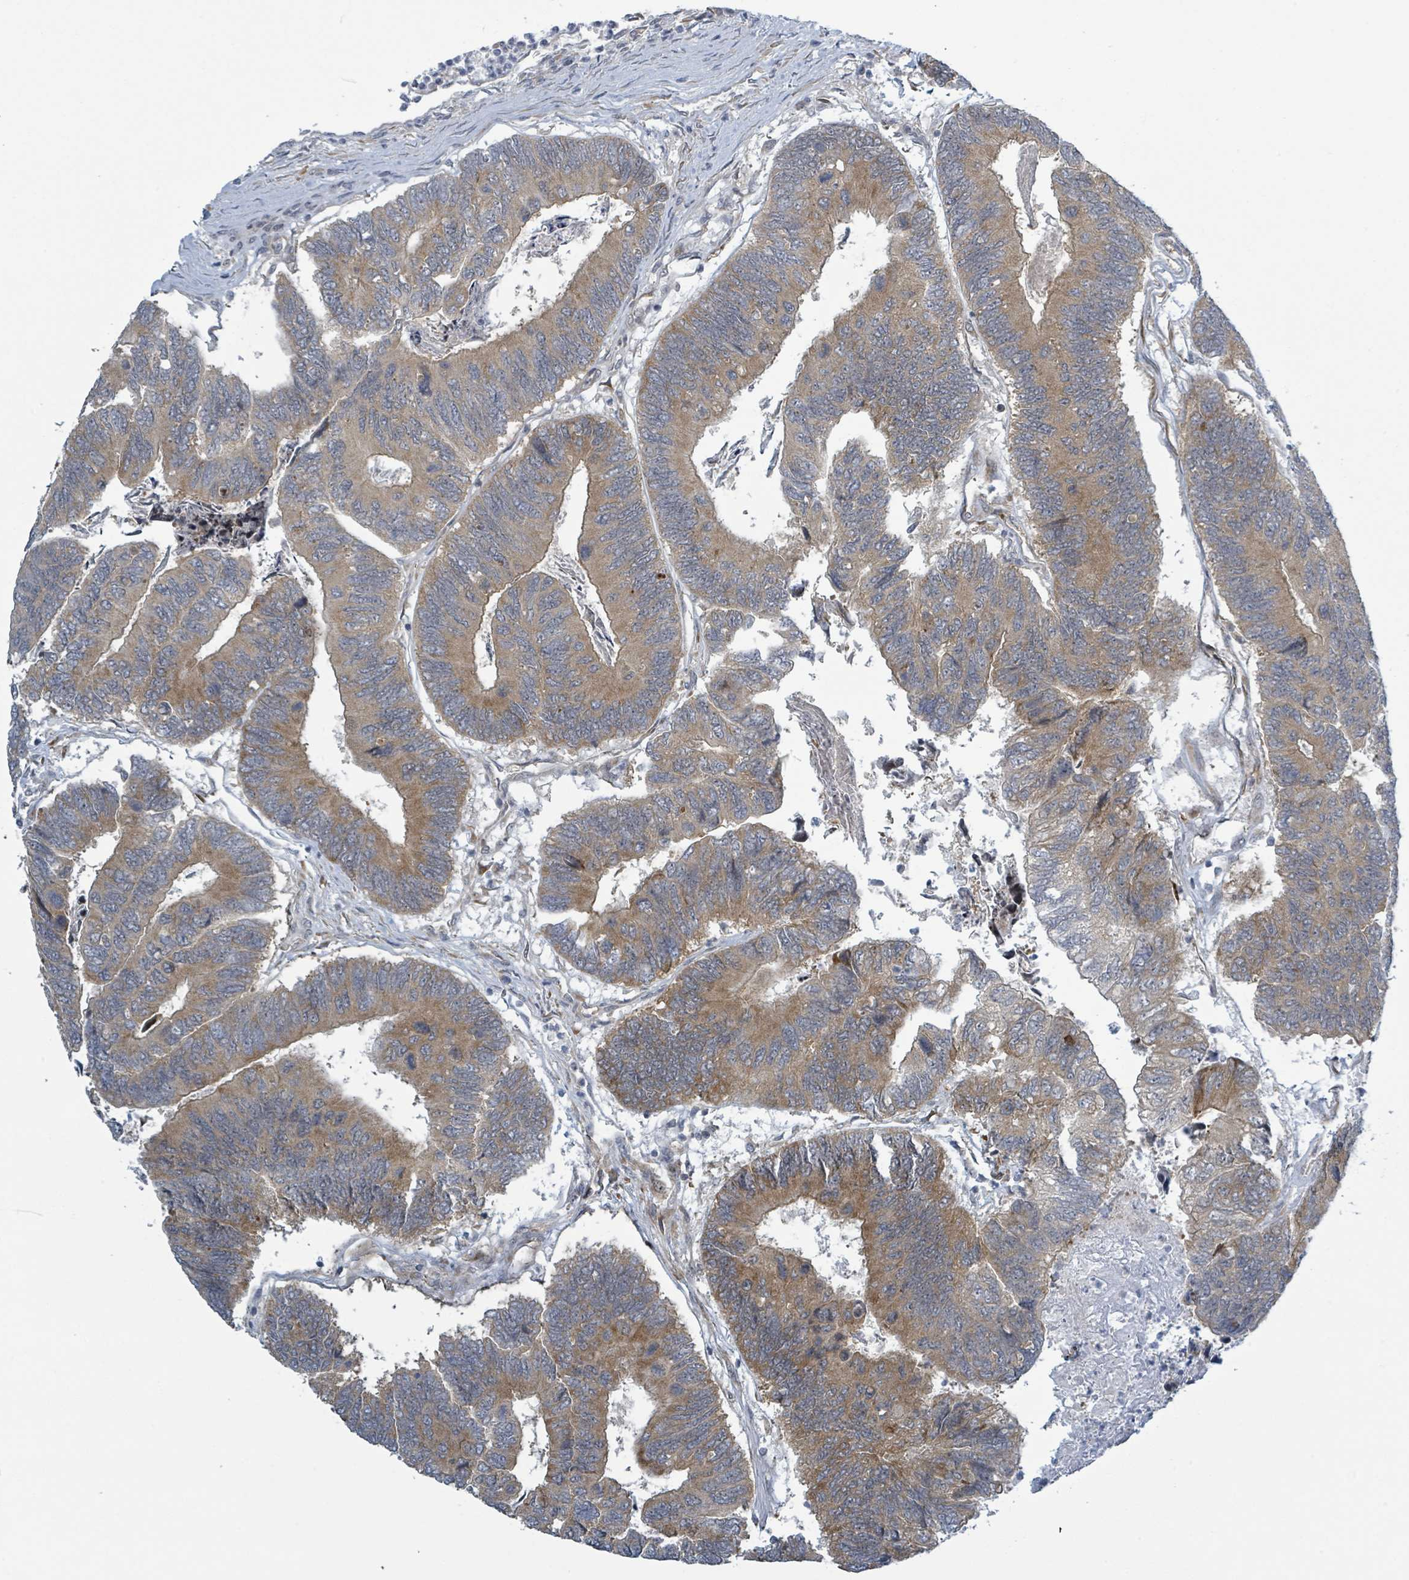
{"staining": {"intensity": "moderate", "quantity": ">75%", "location": "cytoplasmic/membranous"}, "tissue": "colorectal cancer", "cell_type": "Tumor cells", "image_type": "cancer", "snomed": [{"axis": "morphology", "description": "Adenocarcinoma, NOS"}, {"axis": "topography", "description": "Colon"}], "caption": "Tumor cells display medium levels of moderate cytoplasmic/membranous staining in approximately >75% of cells in human colorectal cancer. Immunohistochemistry stains the protein in brown and the nuclei are stained blue.", "gene": "RPL32", "patient": {"sex": "female", "age": 67}}